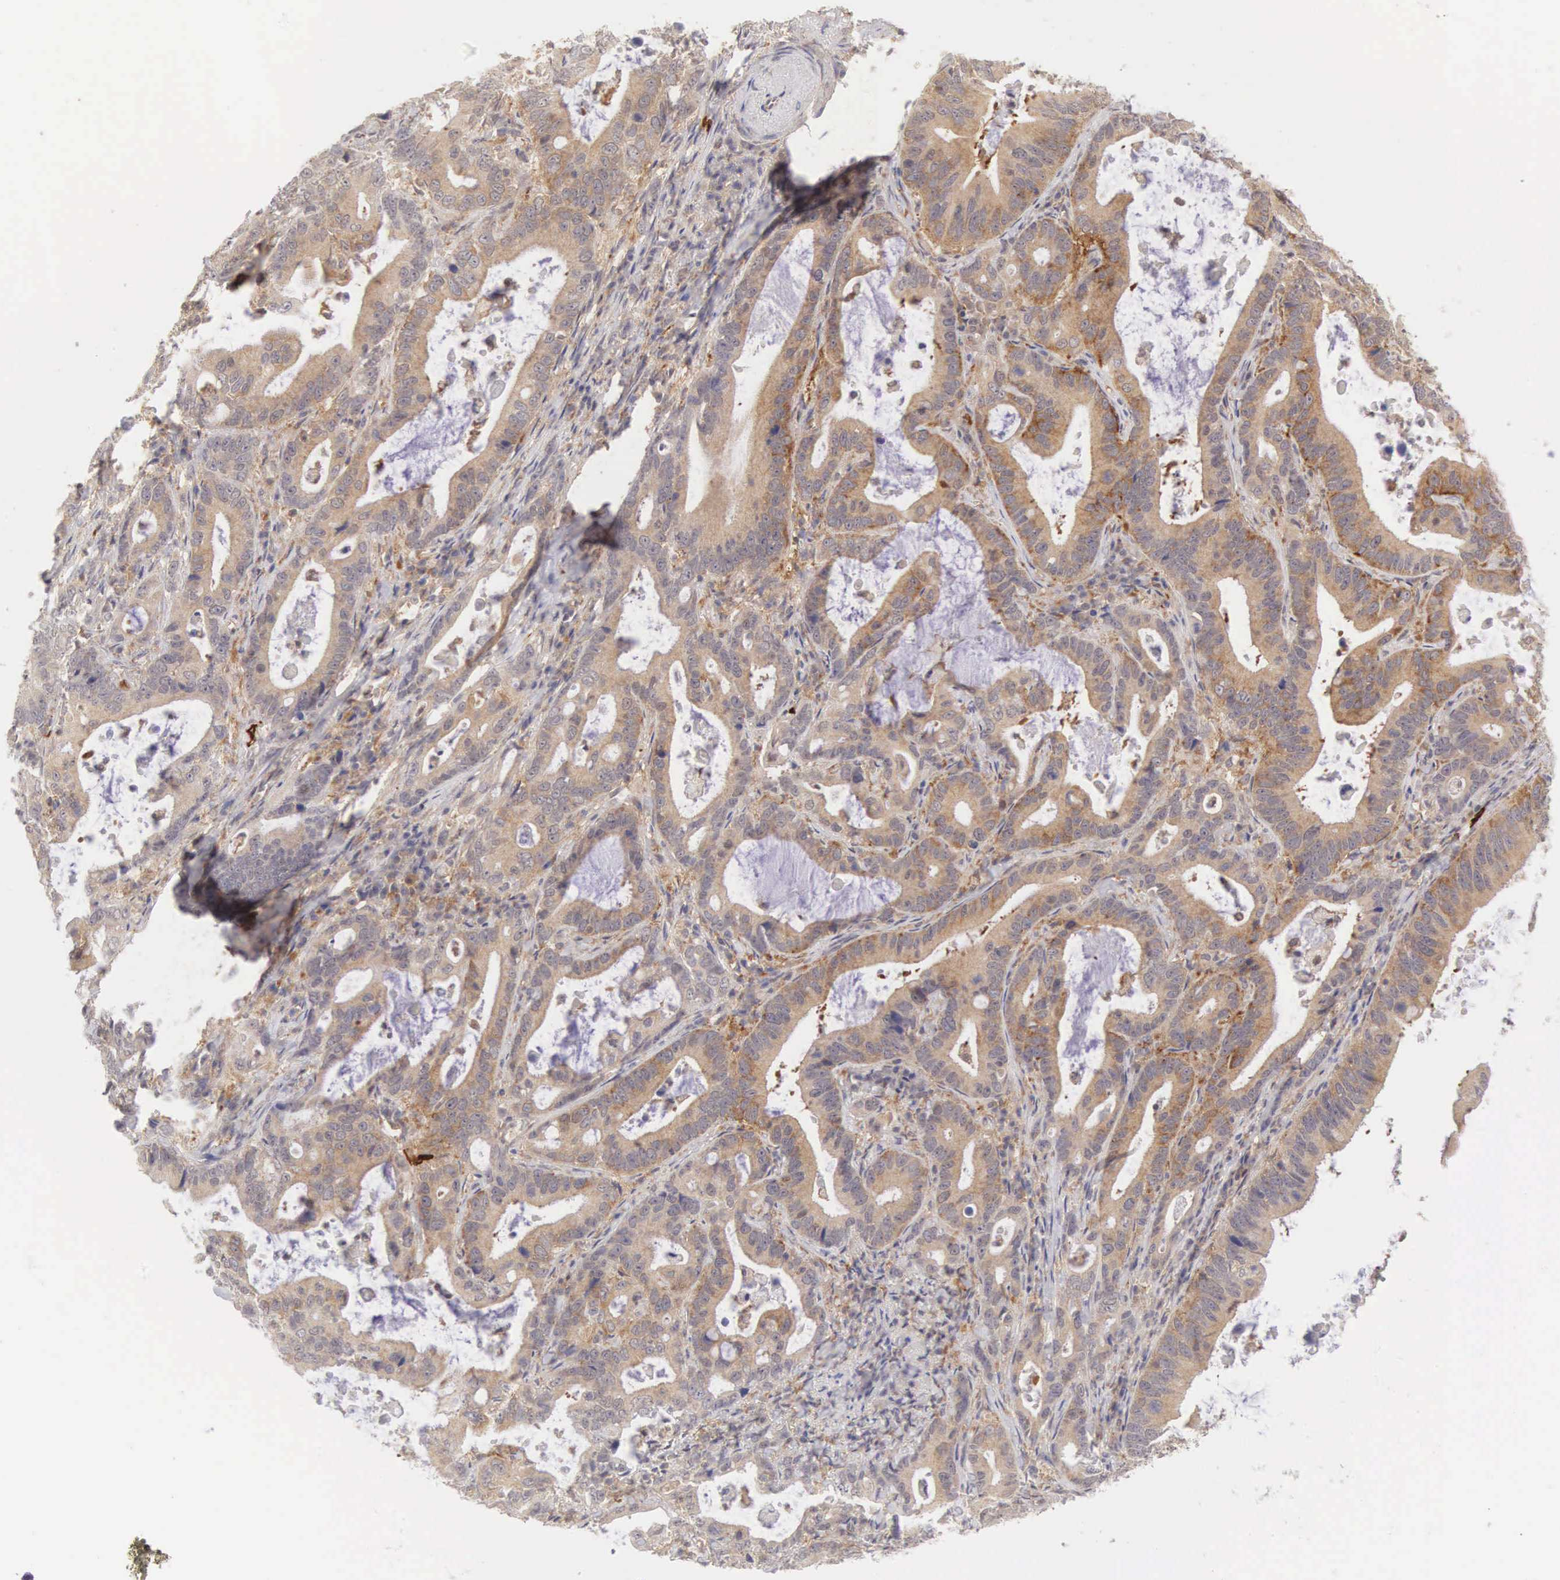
{"staining": {"intensity": "moderate", "quantity": ">75%", "location": "cytoplasmic/membranous"}, "tissue": "stomach cancer", "cell_type": "Tumor cells", "image_type": "cancer", "snomed": [{"axis": "morphology", "description": "Adenocarcinoma, NOS"}, {"axis": "topography", "description": "Stomach, upper"}], "caption": "Immunohistochemistry (IHC) staining of stomach adenocarcinoma, which displays medium levels of moderate cytoplasmic/membranous positivity in about >75% of tumor cells indicating moderate cytoplasmic/membranous protein staining. The staining was performed using DAB (brown) for protein detection and nuclei were counterstained in hematoxylin (blue).", "gene": "CD1A", "patient": {"sex": "male", "age": 63}}